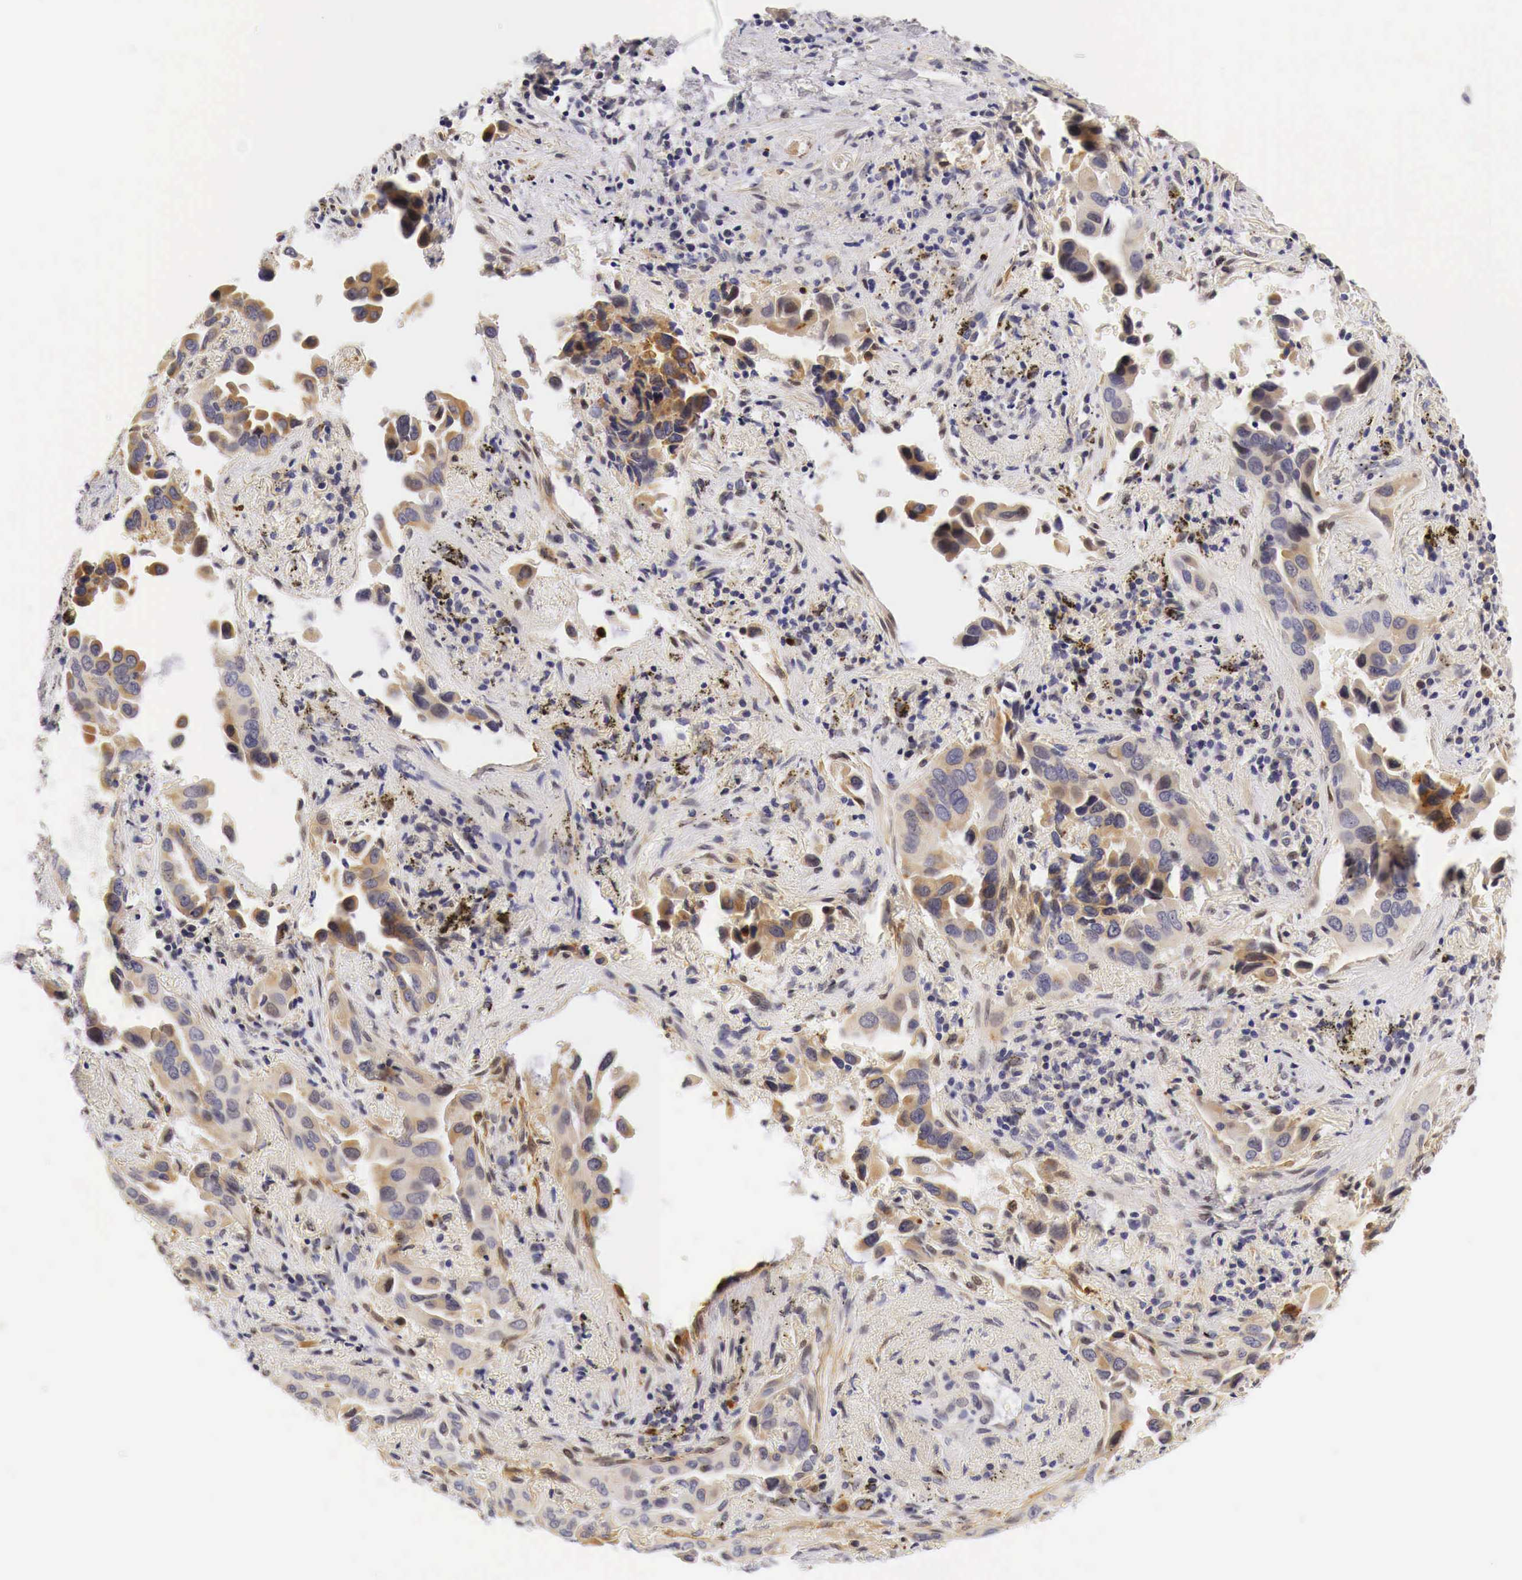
{"staining": {"intensity": "moderate", "quantity": "25%-75%", "location": "cytoplasmic/membranous,nuclear"}, "tissue": "lung cancer", "cell_type": "Tumor cells", "image_type": "cancer", "snomed": [{"axis": "morphology", "description": "Adenocarcinoma, NOS"}, {"axis": "topography", "description": "Lung"}], "caption": "There is medium levels of moderate cytoplasmic/membranous and nuclear staining in tumor cells of lung cancer (adenocarcinoma), as demonstrated by immunohistochemical staining (brown color).", "gene": "CASP3", "patient": {"sex": "male", "age": 68}}